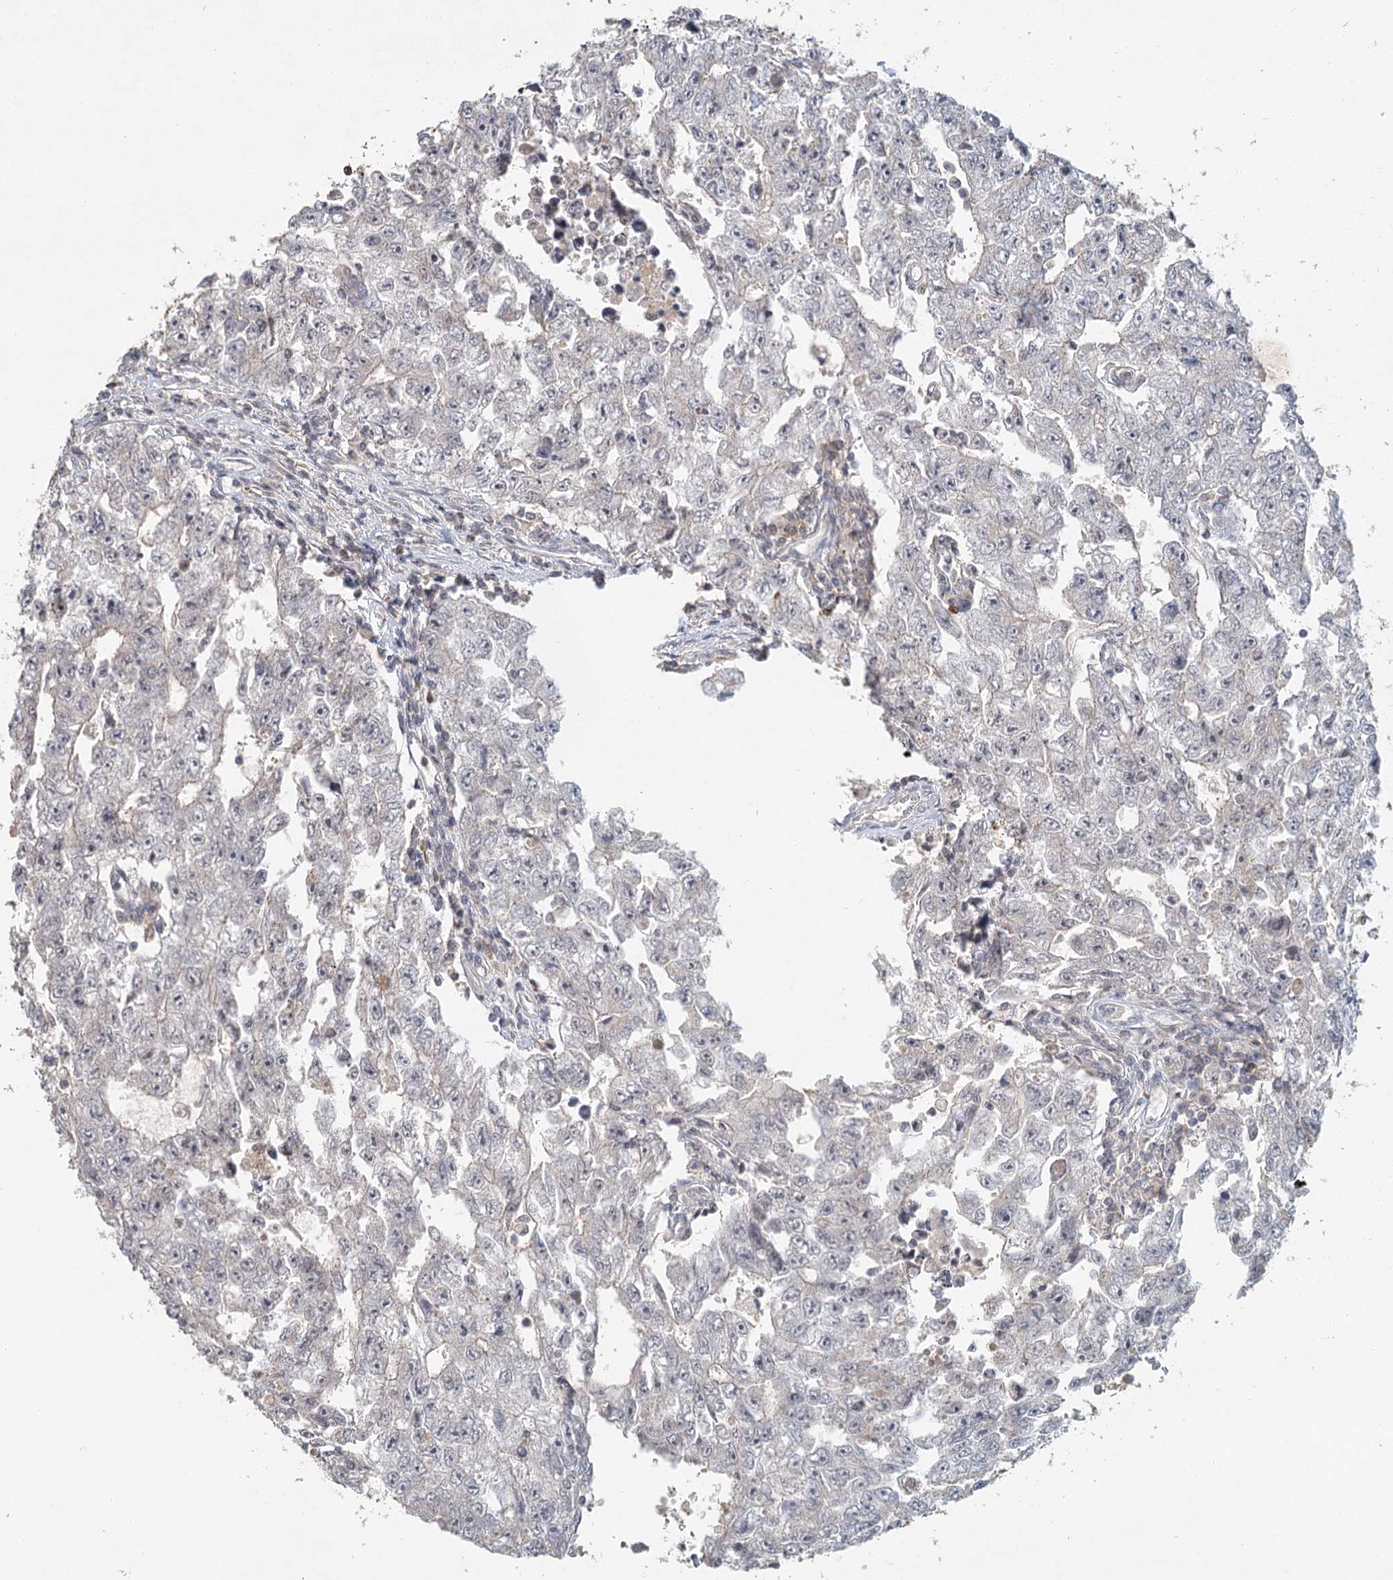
{"staining": {"intensity": "negative", "quantity": "none", "location": "none"}, "tissue": "testis cancer", "cell_type": "Tumor cells", "image_type": "cancer", "snomed": [{"axis": "morphology", "description": "Carcinoma, Embryonal, NOS"}, {"axis": "topography", "description": "Testis"}], "caption": "A high-resolution image shows IHC staining of testis cancer, which reveals no significant positivity in tumor cells.", "gene": "ADK", "patient": {"sex": "male", "age": 17}}